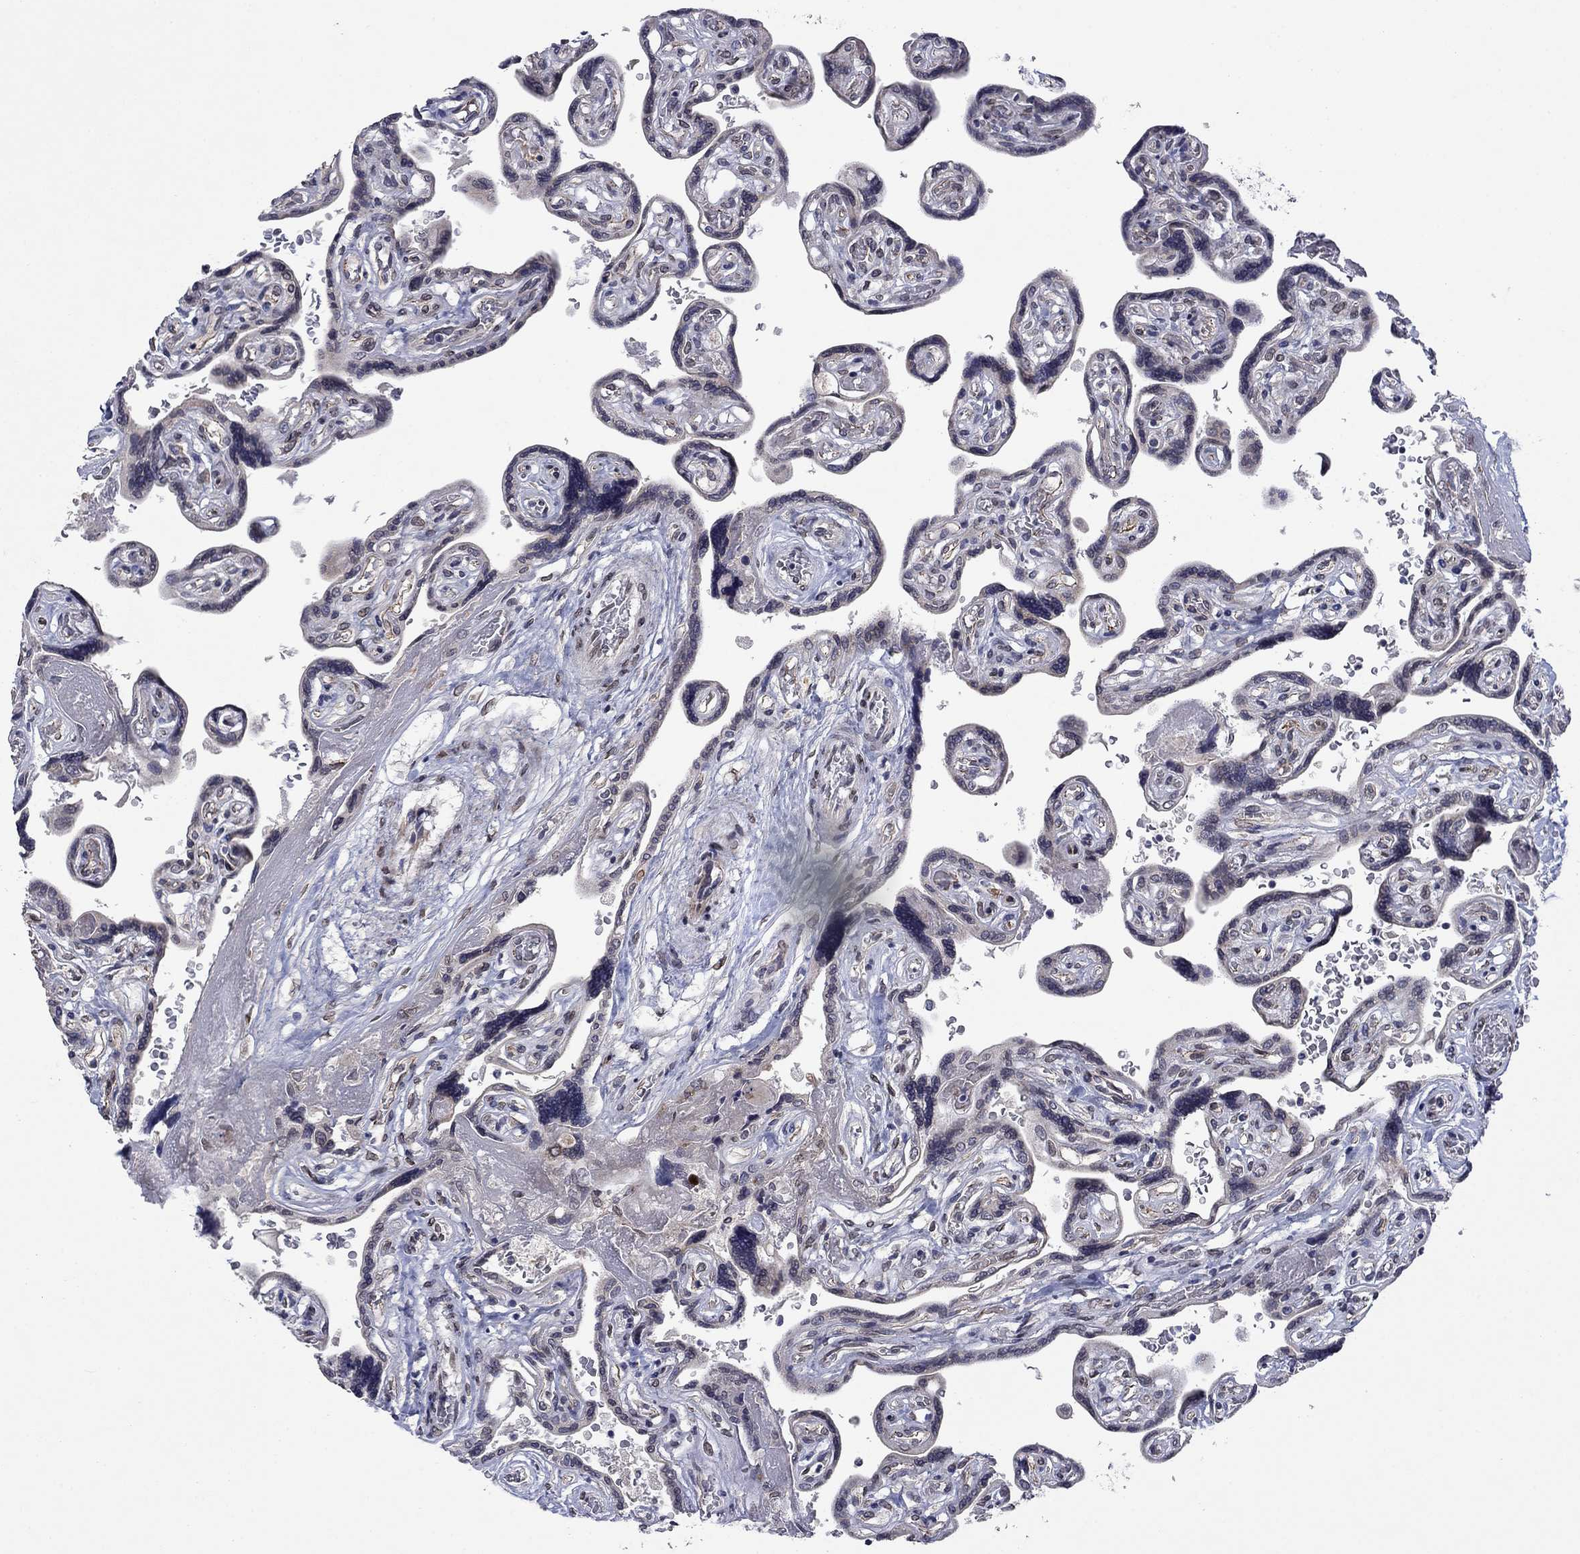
{"staining": {"intensity": "negative", "quantity": "none", "location": "none"}, "tissue": "placenta", "cell_type": "Decidual cells", "image_type": "normal", "snomed": [{"axis": "morphology", "description": "Normal tissue, NOS"}, {"axis": "topography", "description": "Placenta"}], "caption": "The immunohistochemistry photomicrograph has no significant positivity in decidual cells of placenta.", "gene": "EMC9", "patient": {"sex": "female", "age": 32}}